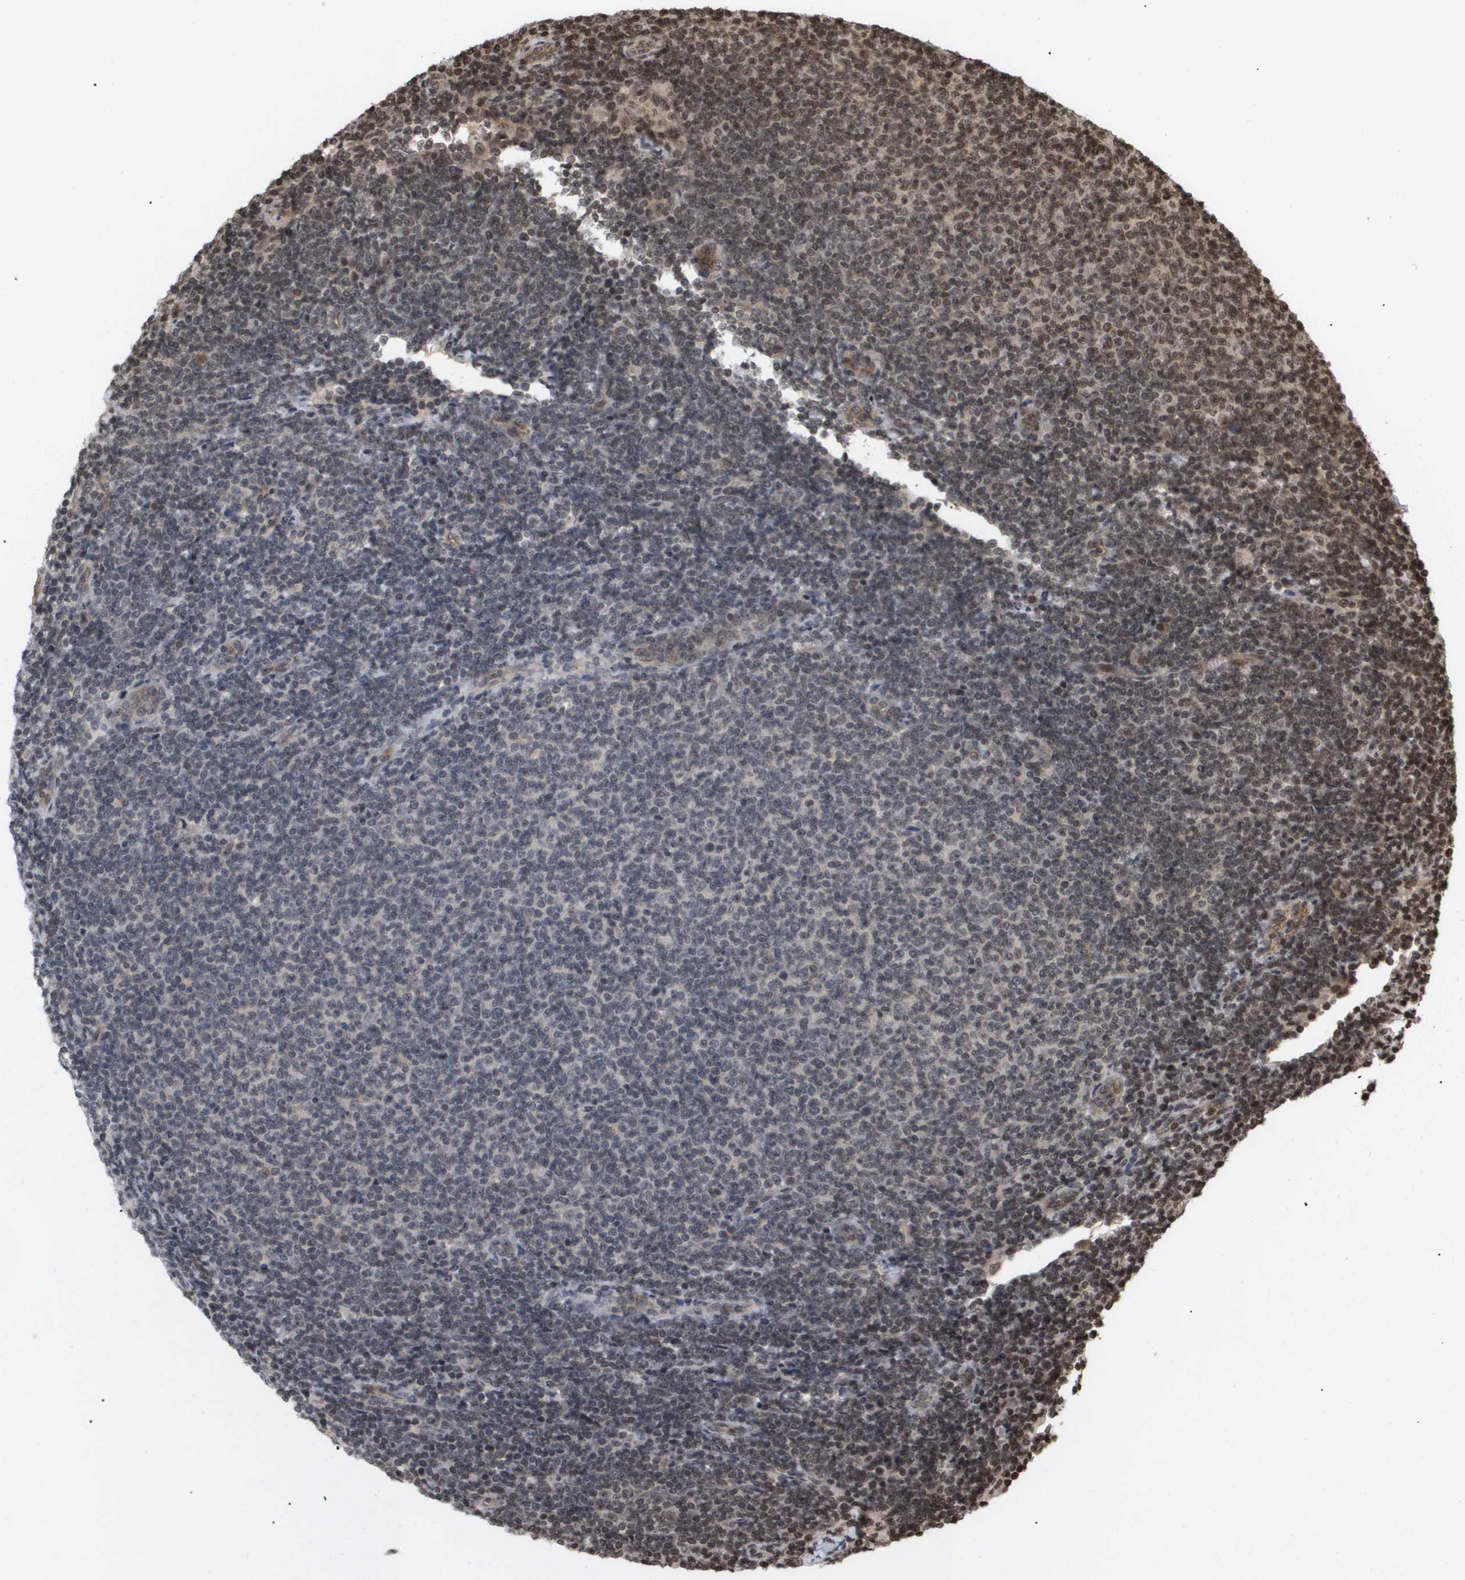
{"staining": {"intensity": "moderate", "quantity": "<25%", "location": "nuclear"}, "tissue": "lymphoma", "cell_type": "Tumor cells", "image_type": "cancer", "snomed": [{"axis": "morphology", "description": "Malignant lymphoma, non-Hodgkin's type, Low grade"}, {"axis": "topography", "description": "Lymph node"}], "caption": "Immunohistochemistry (IHC) of malignant lymphoma, non-Hodgkin's type (low-grade) demonstrates low levels of moderate nuclear staining in about <25% of tumor cells. Nuclei are stained in blue.", "gene": "HSPA6", "patient": {"sex": "male", "age": 66}}